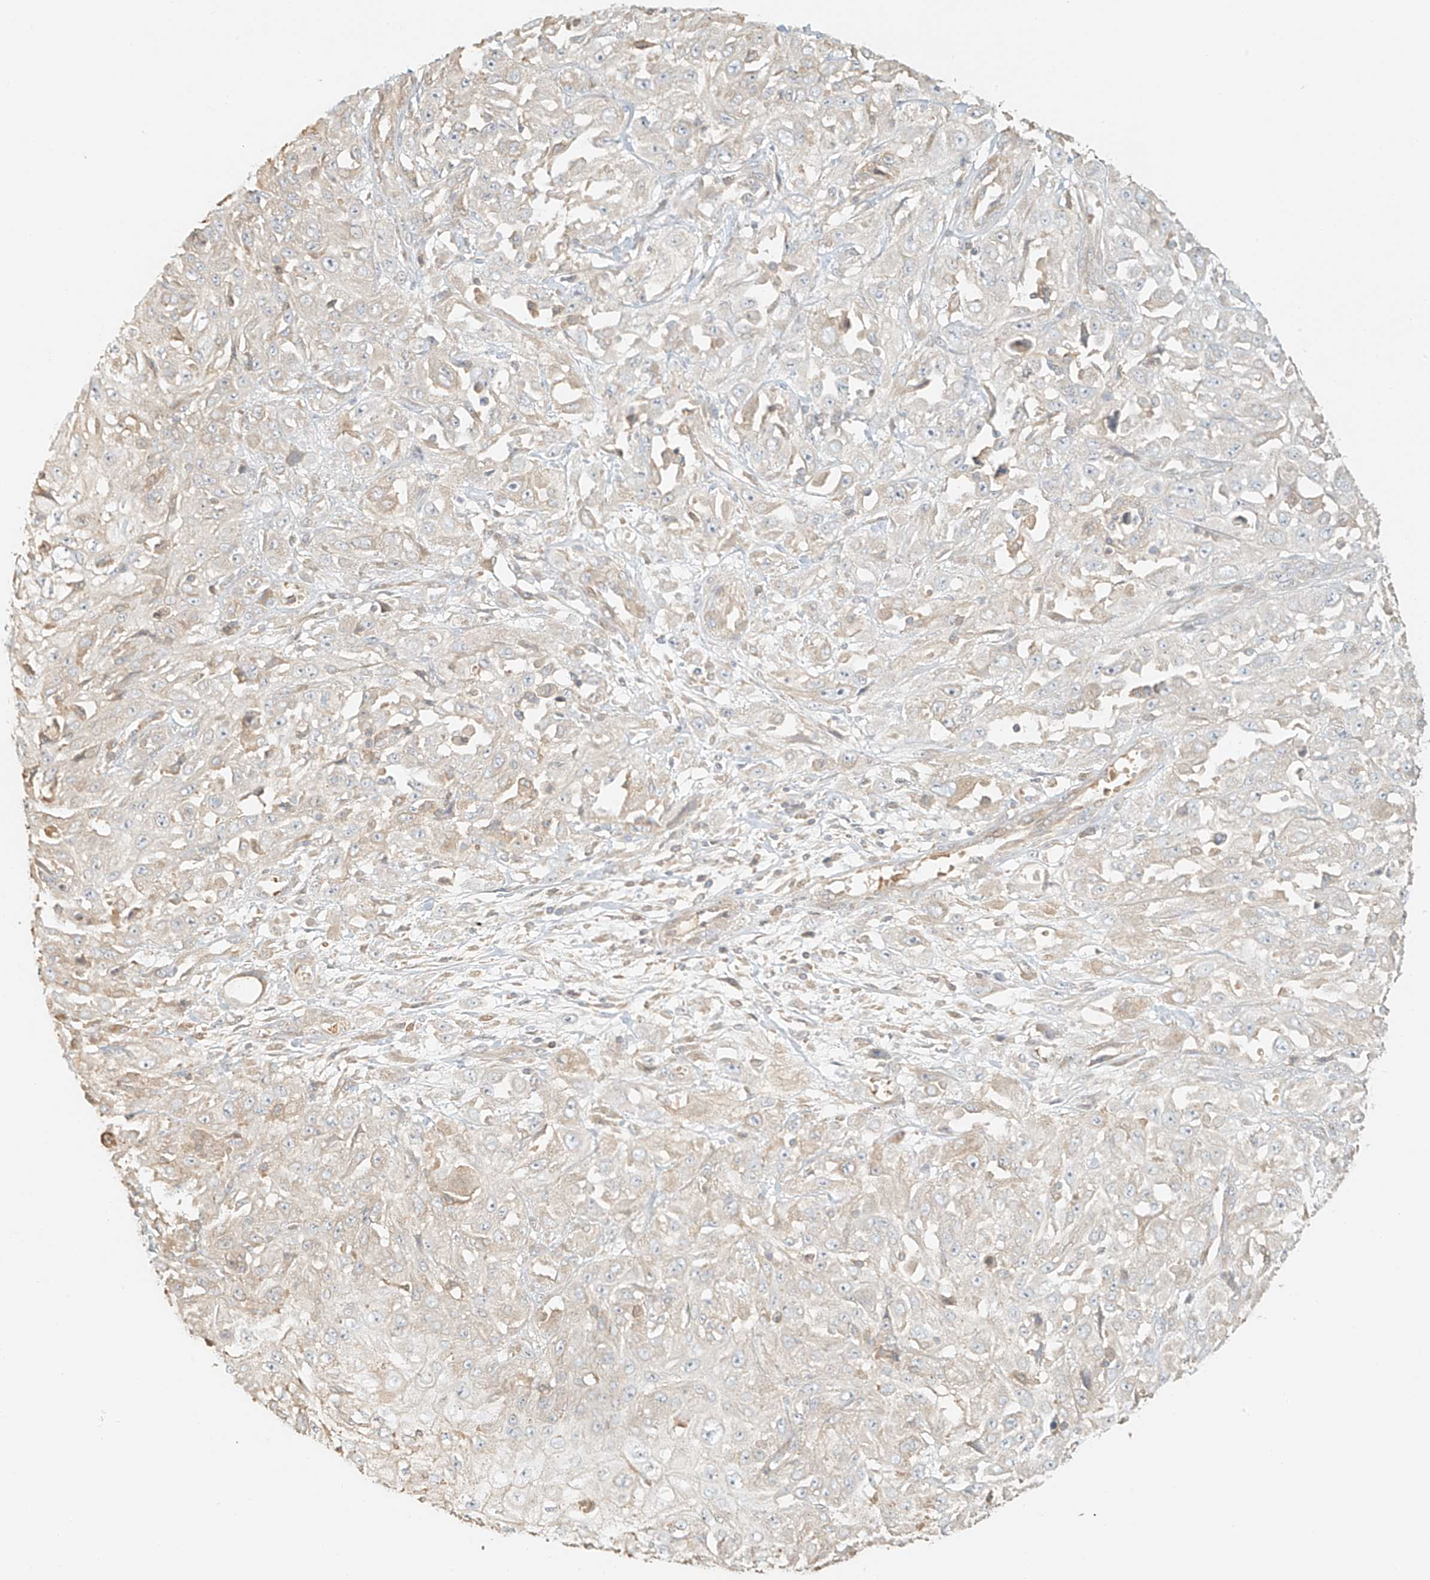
{"staining": {"intensity": "negative", "quantity": "none", "location": "none"}, "tissue": "skin cancer", "cell_type": "Tumor cells", "image_type": "cancer", "snomed": [{"axis": "morphology", "description": "Squamous cell carcinoma, NOS"}, {"axis": "morphology", "description": "Squamous cell carcinoma, metastatic, NOS"}, {"axis": "topography", "description": "Skin"}, {"axis": "topography", "description": "Lymph node"}], "caption": "Immunohistochemistry (IHC) of skin cancer (squamous cell carcinoma) shows no expression in tumor cells. (Stains: DAB (3,3'-diaminobenzidine) immunohistochemistry with hematoxylin counter stain, Microscopy: brightfield microscopy at high magnification).", "gene": "UPK1B", "patient": {"sex": "male", "age": 75}}